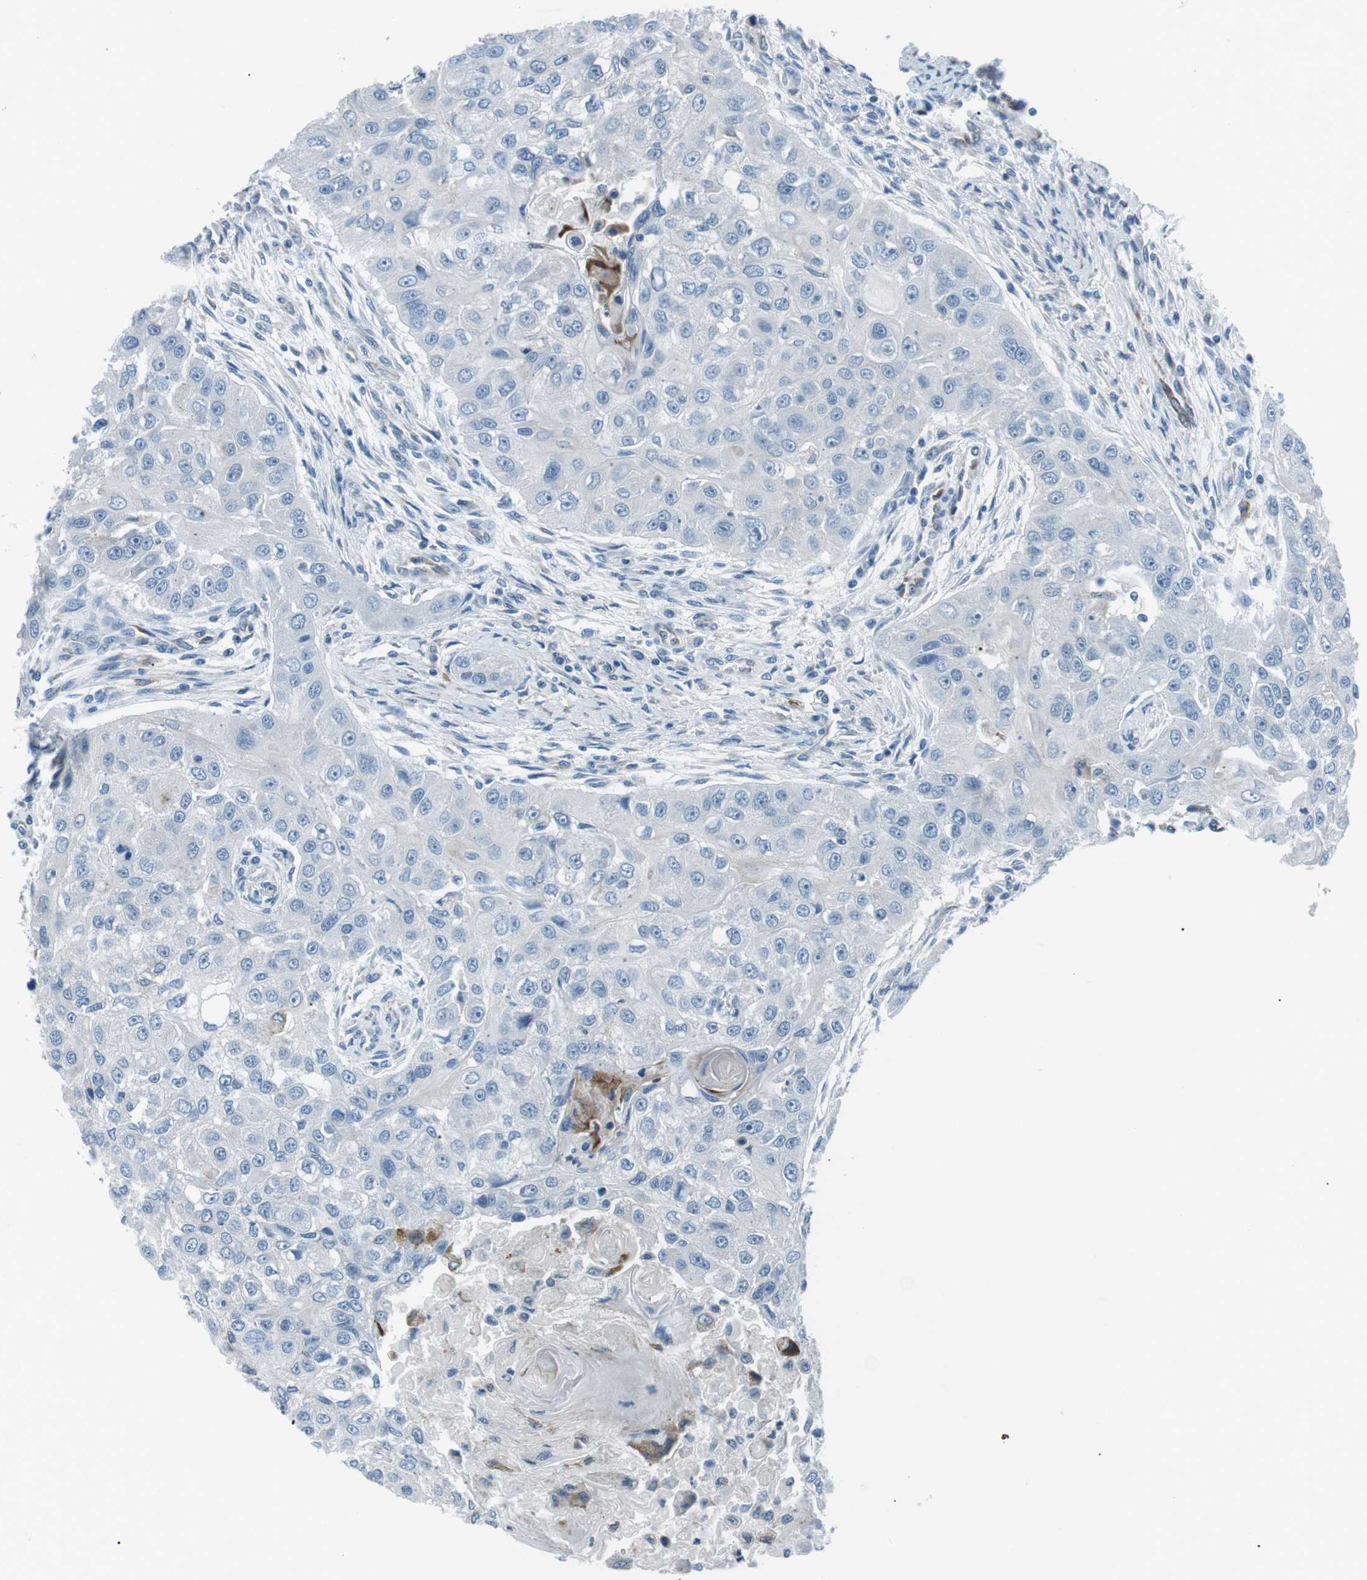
{"staining": {"intensity": "negative", "quantity": "none", "location": "none"}, "tissue": "head and neck cancer", "cell_type": "Tumor cells", "image_type": "cancer", "snomed": [{"axis": "morphology", "description": "Normal tissue, NOS"}, {"axis": "morphology", "description": "Squamous cell carcinoma, NOS"}, {"axis": "topography", "description": "Skeletal muscle"}, {"axis": "topography", "description": "Head-Neck"}], "caption": "This is a photomicrograph of immunohistochemistry (IHC) staining of squamous cell carcinoma (head and neck), which shows no positivity in tumor cells. Brightfield microscopy of IHC stained with DAB (3,3'-diaminobenzidine) (brown) and hematoxylin (blue), captured at high magnification.", "gene": "CSF2RA", "patient": {"sex": "male", "age": 51}}